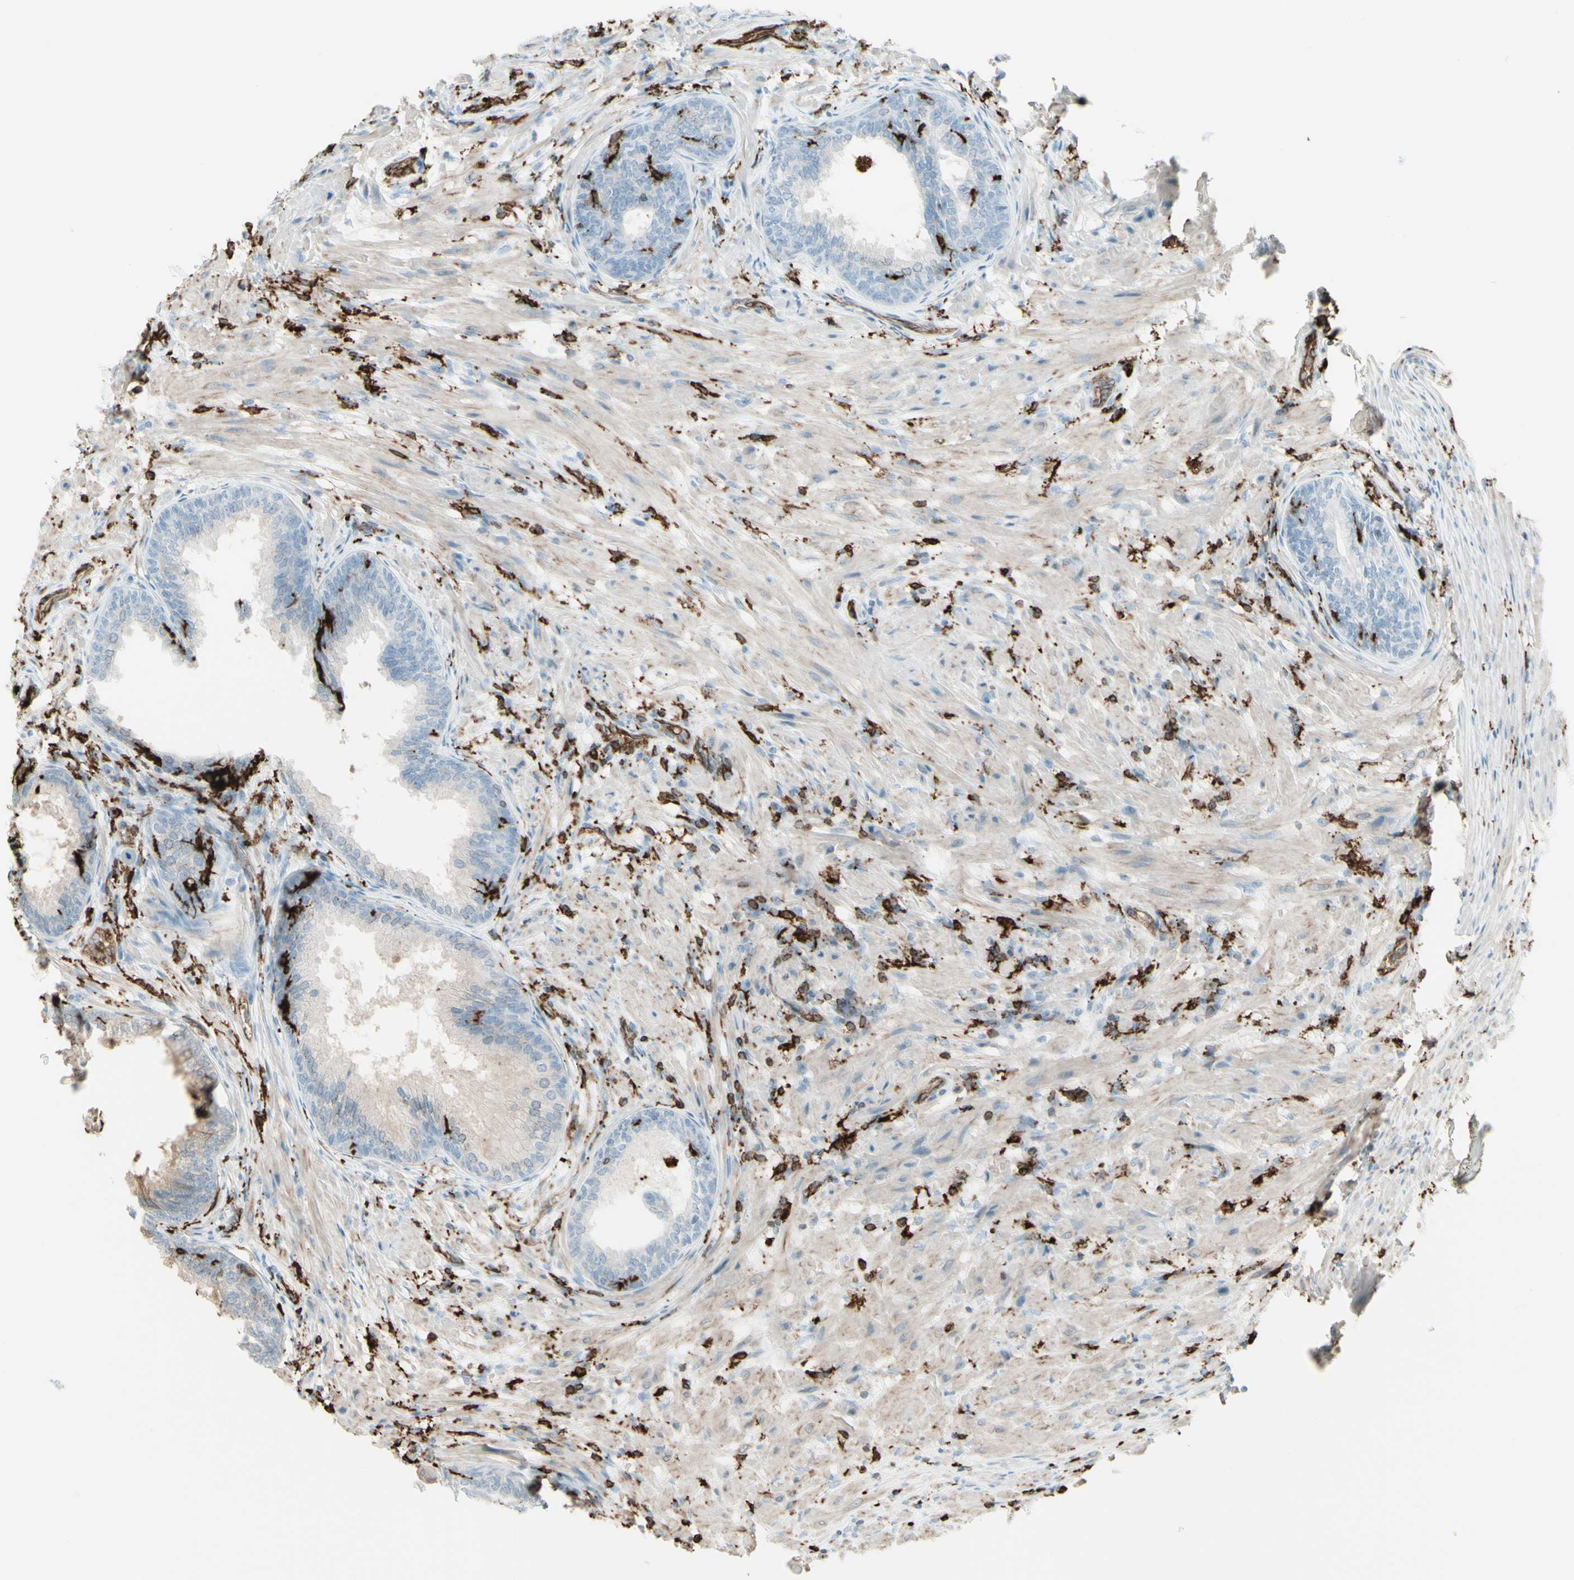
{"staining": {"intensity": "strong", "quantity": "<25%", "location": "cytoplasmic/membranous"}, "tissue": "prostate", "cell_type": "Glandular cells", "image_type": "normal", "snomed": [{"axis": "morphology", "description": "Normal tissue, NOS"}, {"axis": "topography", "description": "Prostate"}], "caption": "Immunohistochemistry (DAB) staining of unremarkable human prostate reveals strong cytoplasmic/membranous protein expression in approximately <25% of glandular cells.", "gene": "HLA", "patient": {"sex": "male", "age": 76}}